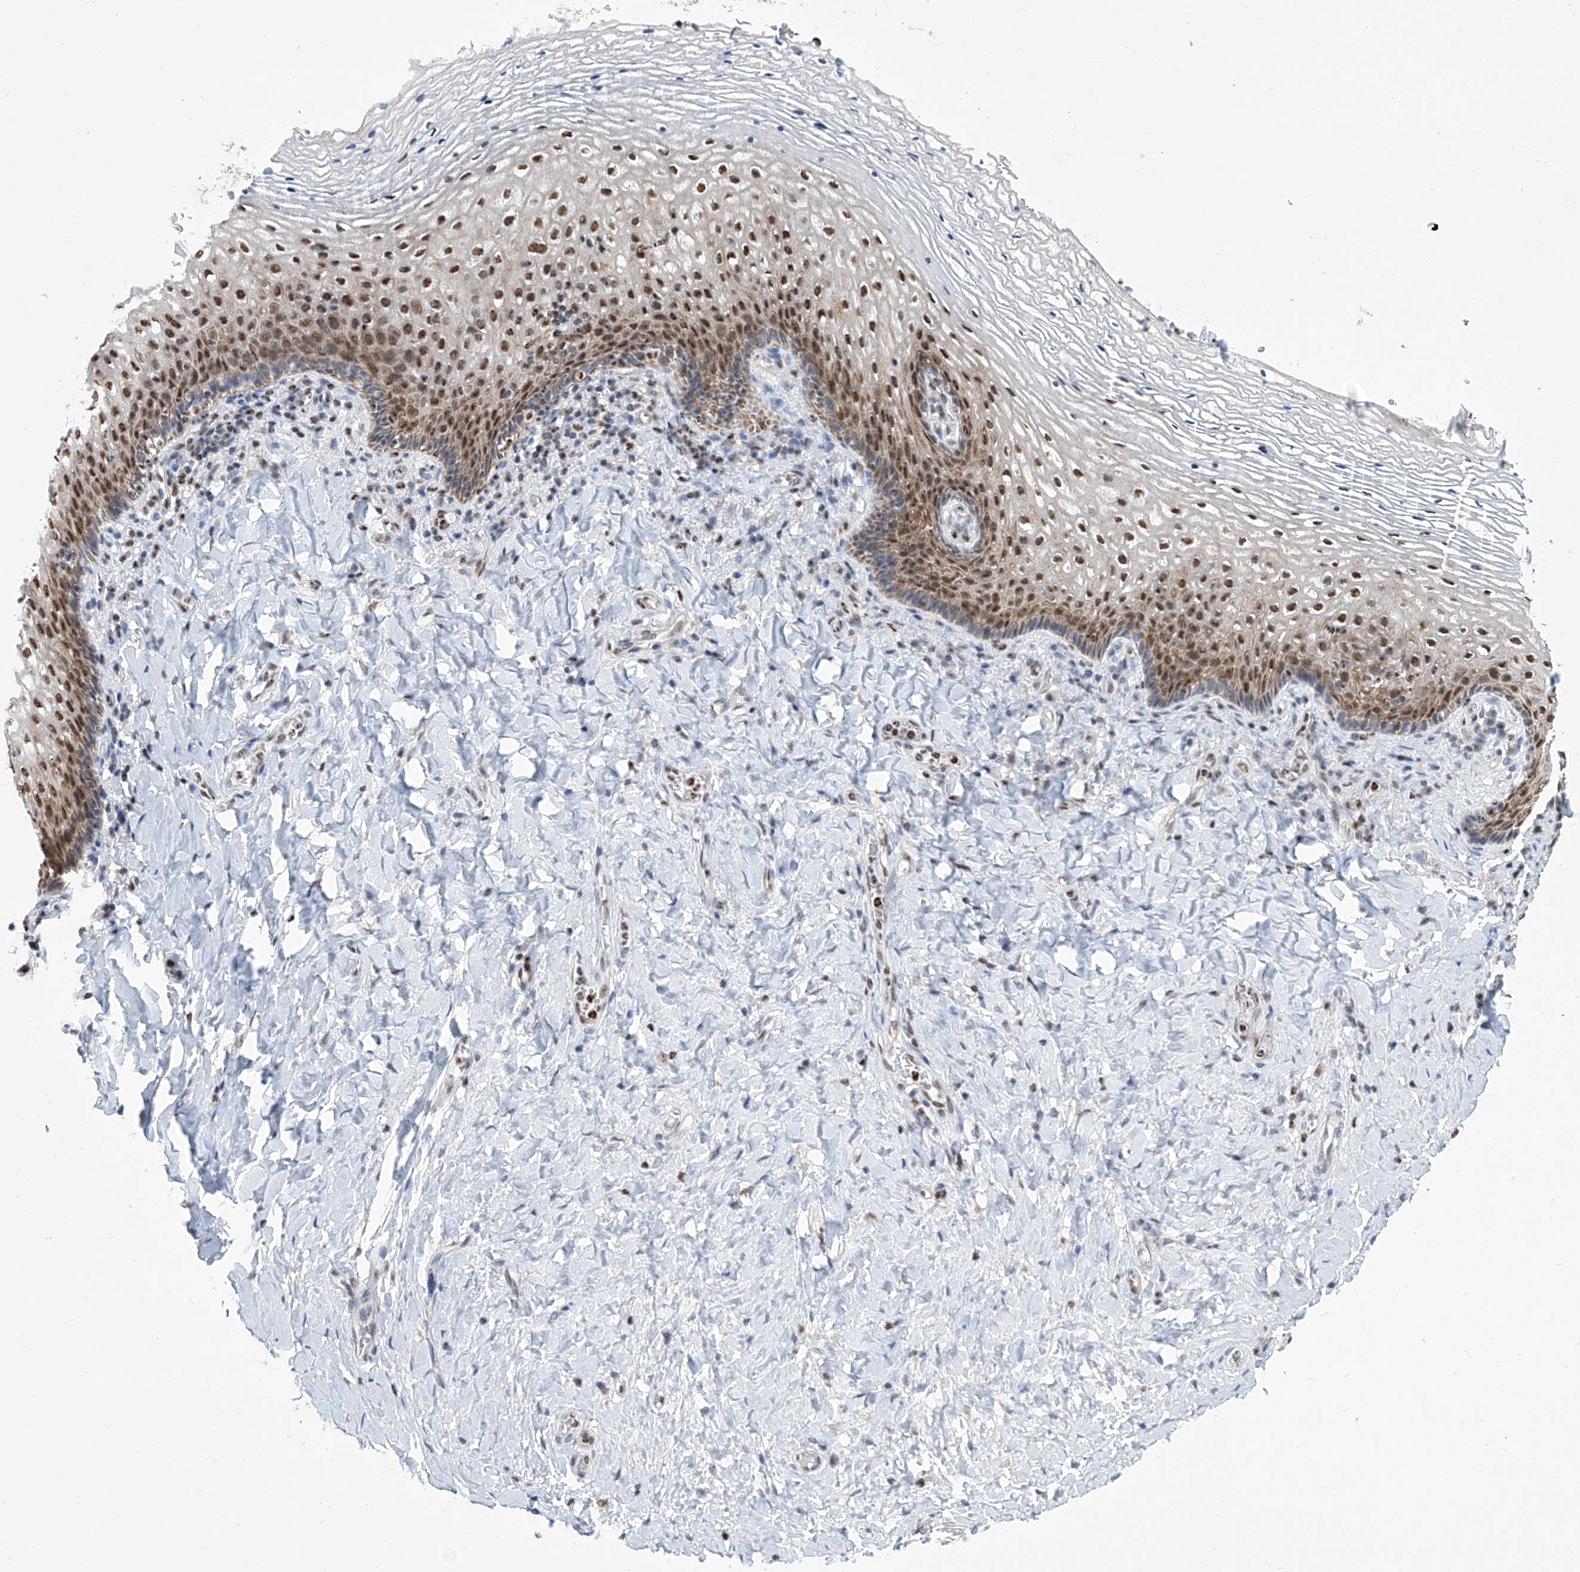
{"staining": {"intensity": "strong", "quantity": "25%-75%", "location": "nuclear"}, "tissue": "vagina", "cell_type": "Squamous epithelial cells", "image_type": "normal", "snomed": [{"axis": "morphology", "description": "Normal tissue, NOS"}, {"axis": "topography", "description": "Vagina"}], "caption": "A brown stain shows strong nuclear positivity of a protein in squamous epithelial cells of unremarkable vagina. The staining was performed using DAB (3,3'-diaminobenzidine) to visualize the protein expression in brown, while the nuclei were stained in blue with hematoxylin (Magnification: 20x).", "gene": "SREBF2", "patient": {"sex": "female", "age": 60}}